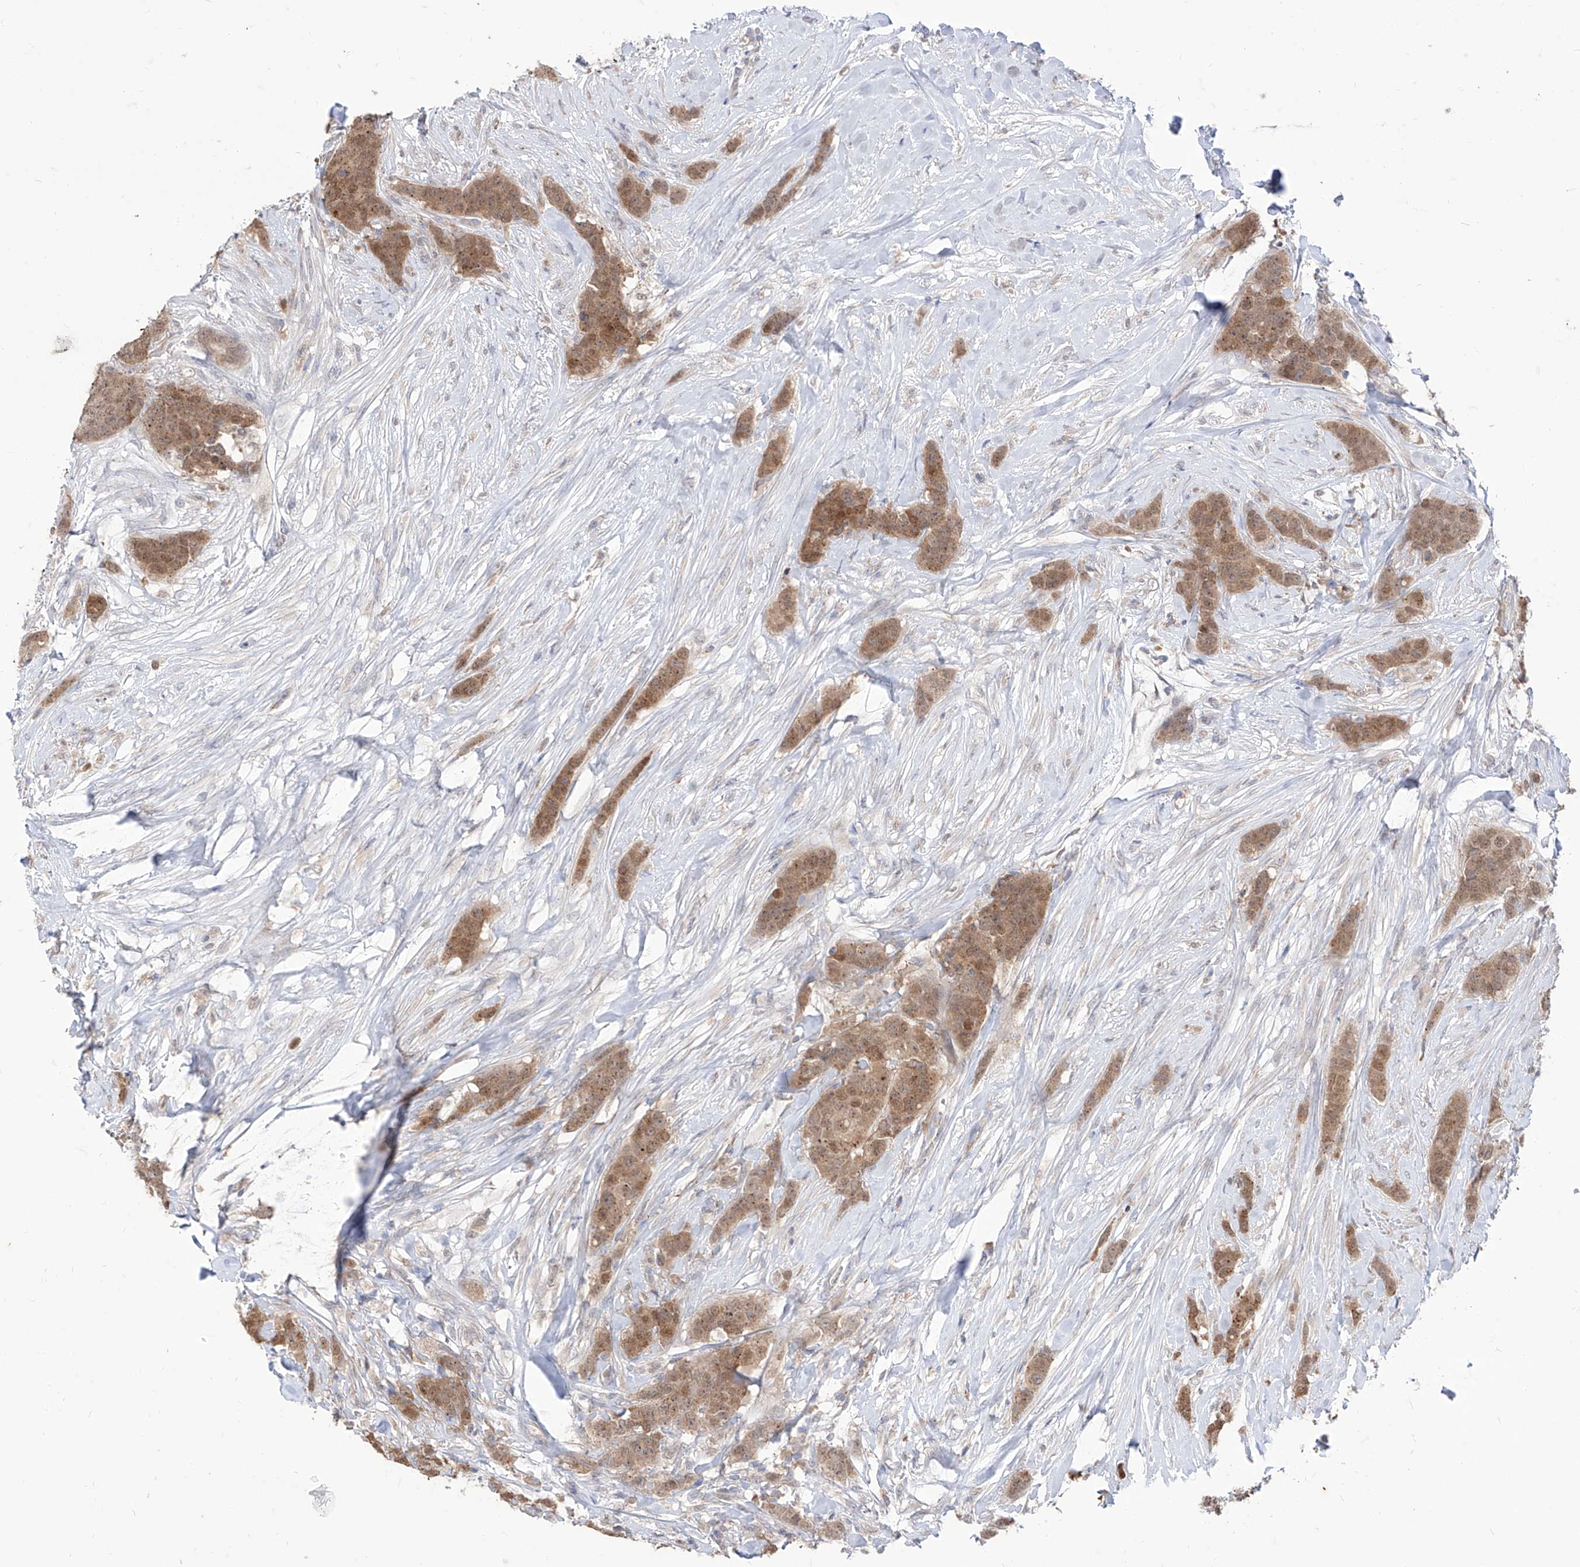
{"staining": {"intensity": "moderate", "quantity": ">75%", "location": "cytoplasmic/membranous,nuclear"}, "tissue": "breast cancer", "cell_type": "Tumor cells", "image_type": "cancer", "snomed": [{"axis": "morphology", "description": "Duct carcinoma"}, {"axis": "topography", "description": "Breast"}], "caption": "About >75% of tumor cells in human breast cancer show moderate cytoplasmic/membranous and nuclear protein expression as visualized by brown immunohistochemical staining.", "gene": "BROX", "patient": {"sex": "female", "age": 40}}